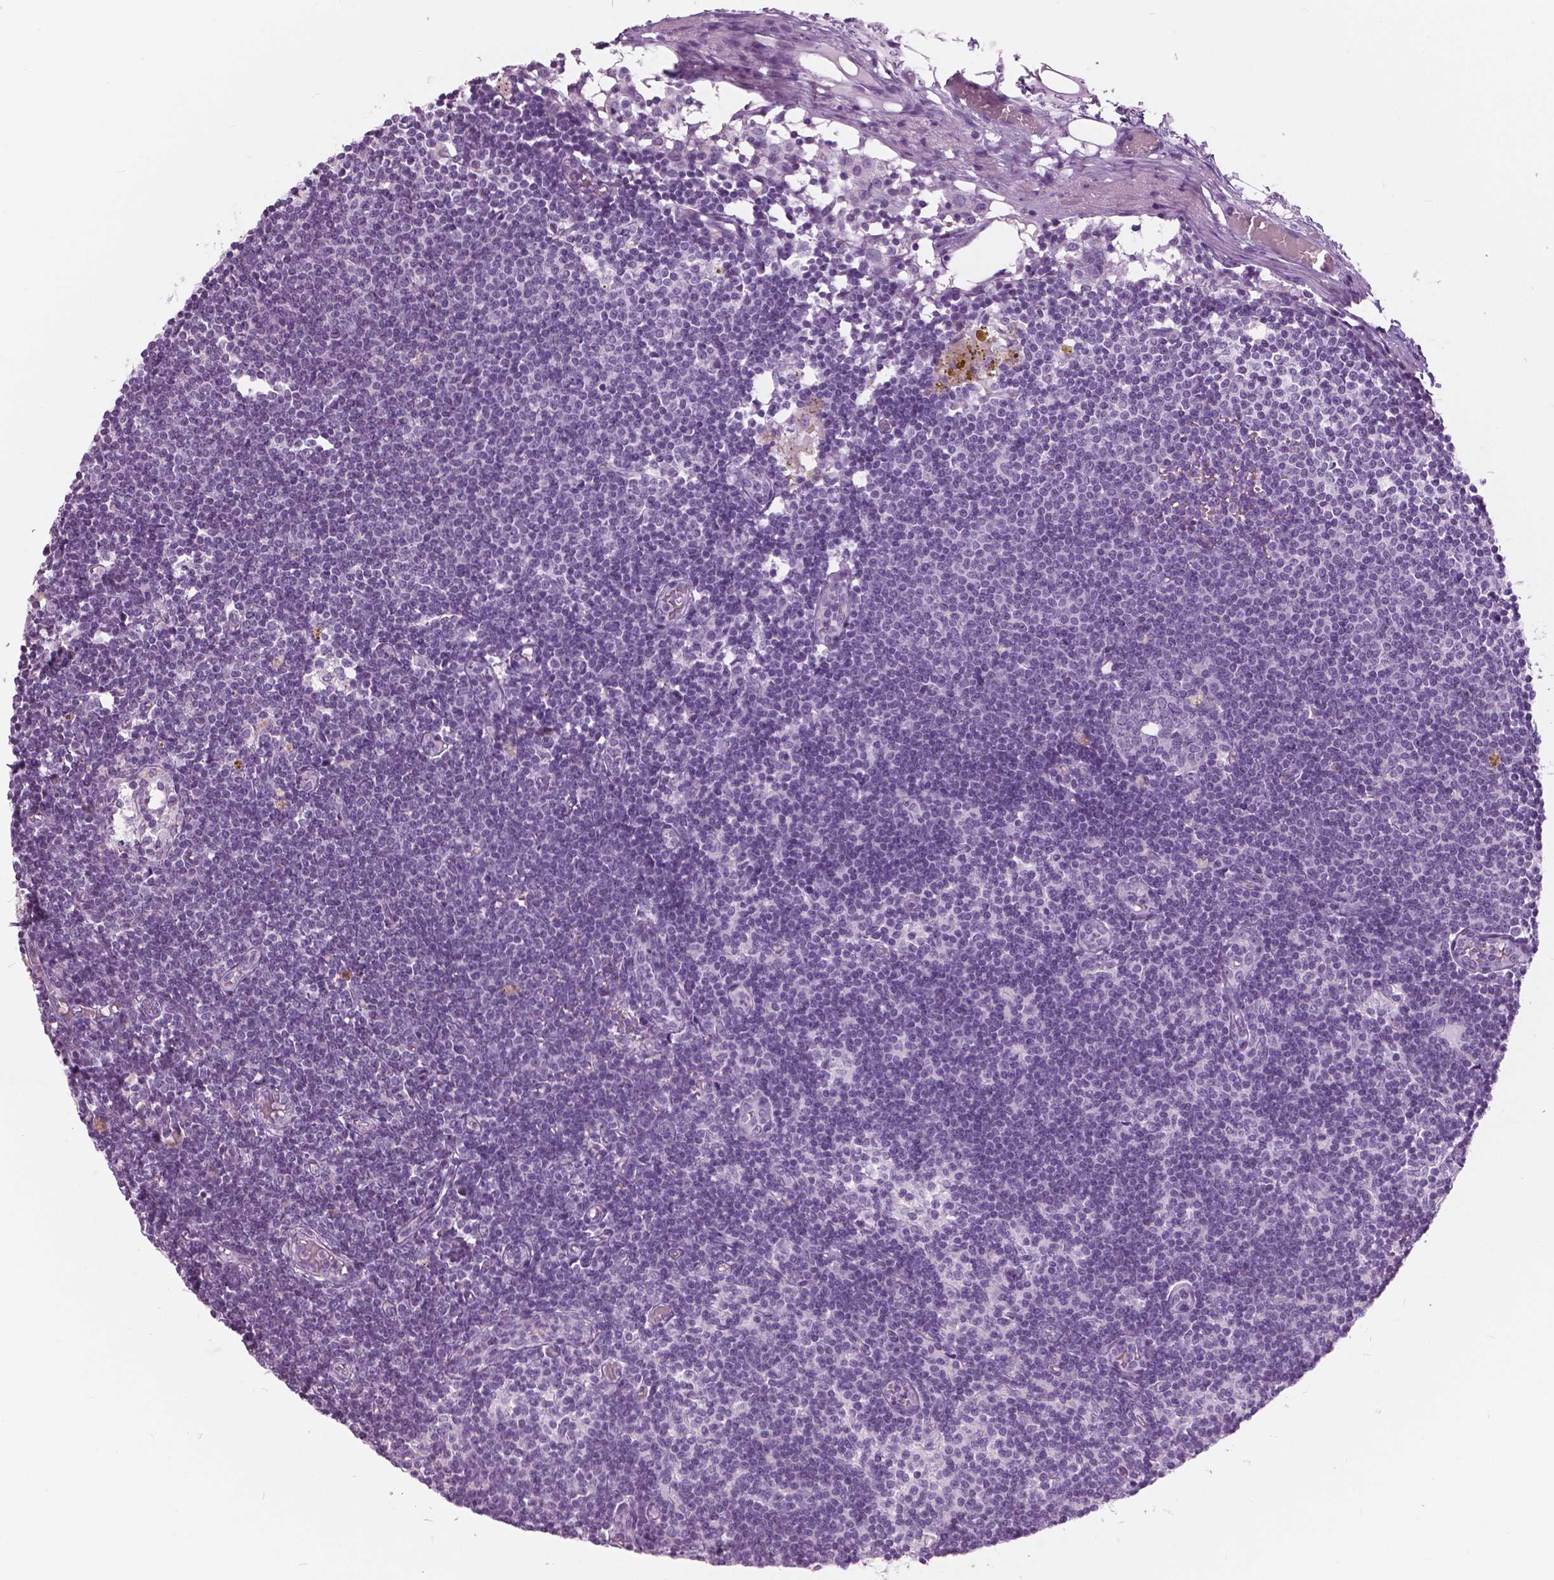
{"staining": {"intensity": "negative", "quantity": "none", "location": "none"}, "tissue": "lymph node", "cell_type": "Non-germinal center cells", "image_type": "normal", "snomed": [{"axis": "morphology", "description": "Normal tissue, NOS"}, {"axis": "topography", "description": "Lymph node"}], "caption": "IHC image of unremarkable lymph node: lymph node stained with DAB exhibits no significant protein staining in non-germinal center cells. The staining was performed using DAB (3,3'-diaminobenzidine) to visualize the protein expression in brown, while the nuclei were stained in blue with hematoxylin (Magnification: 20x).", "gene": "SFTPD", "patient": {"sex": "female", "age": 69}}